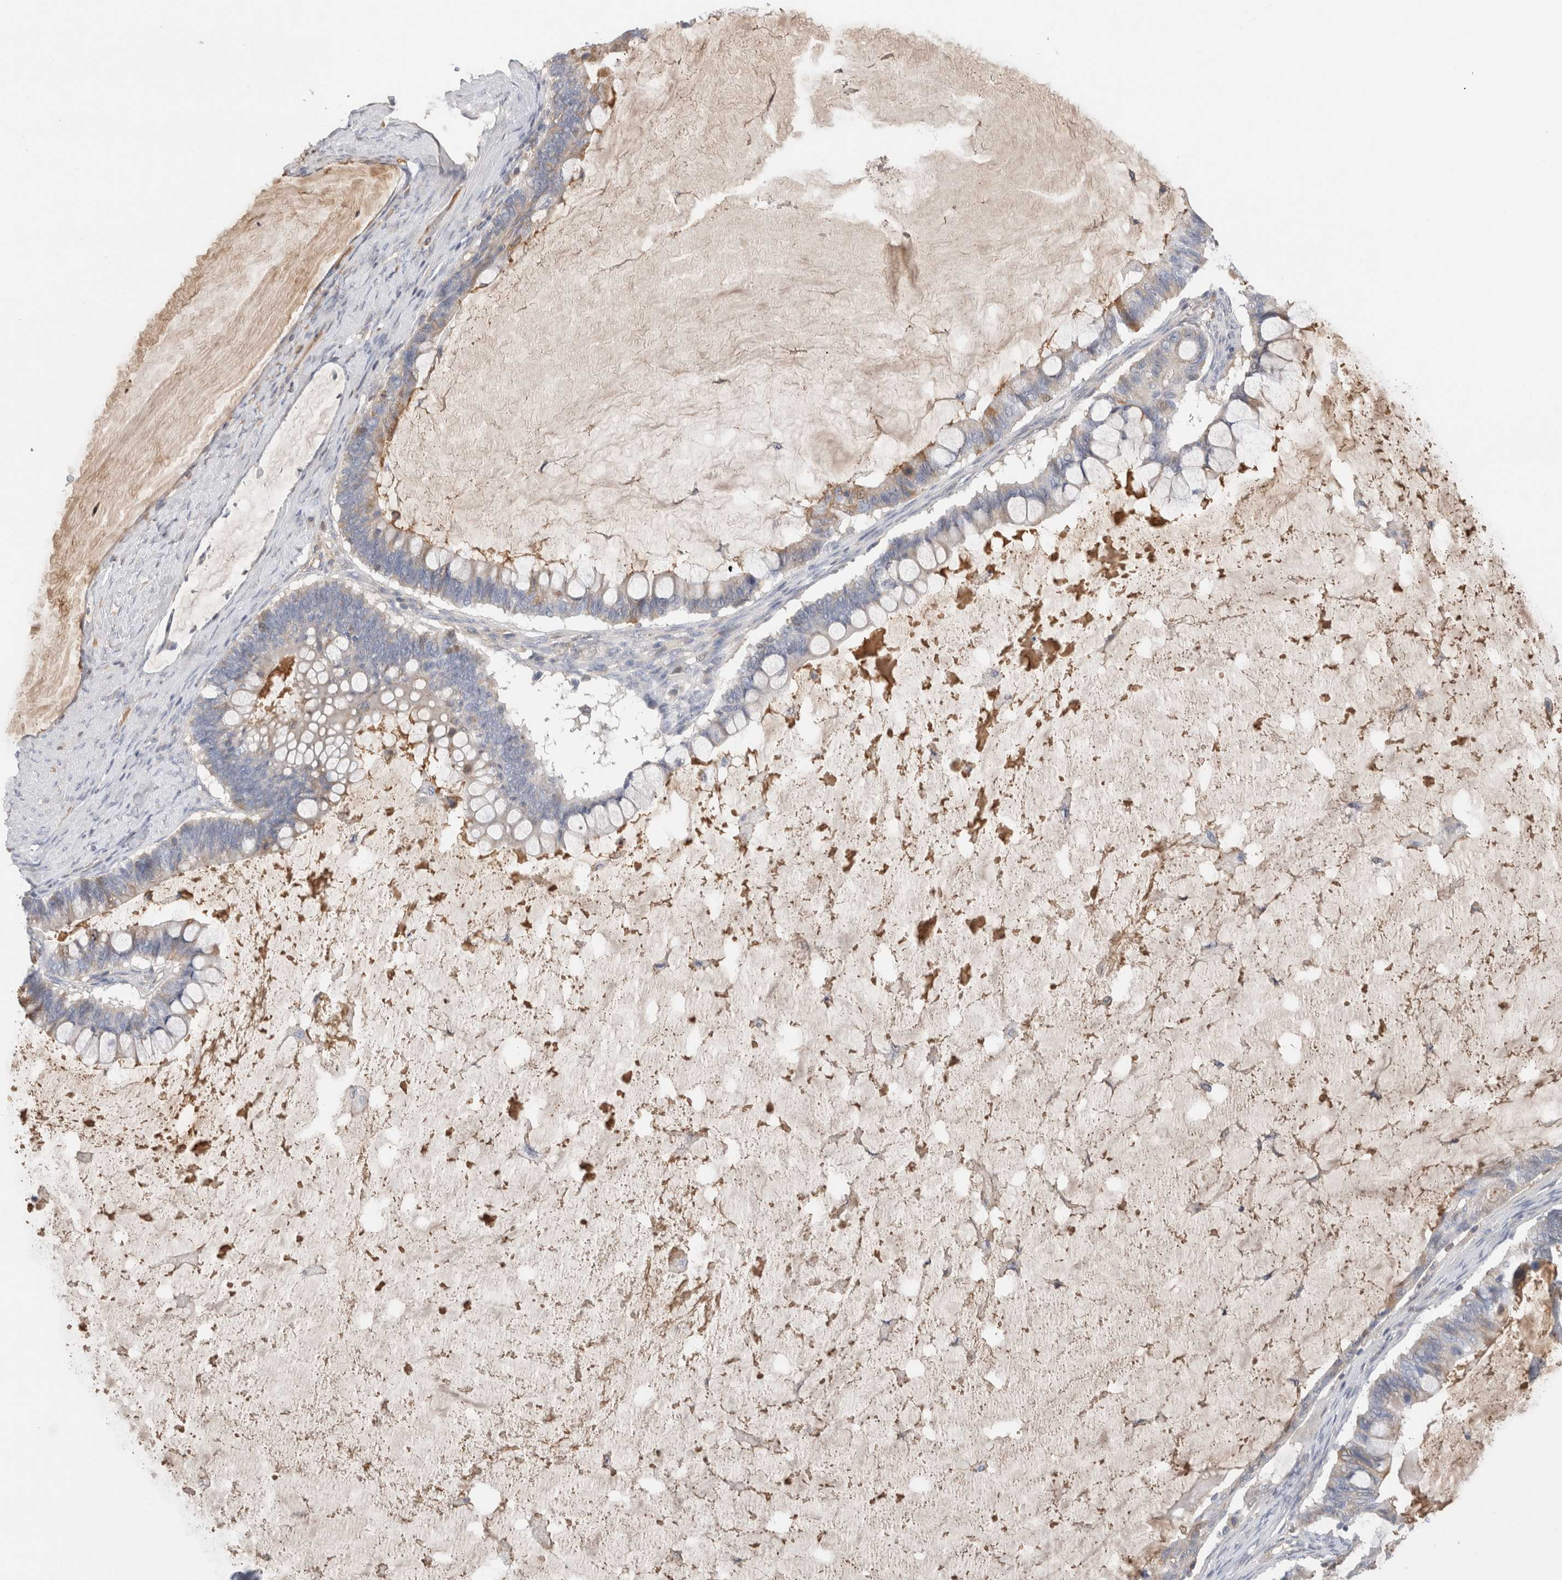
{"staining": {"intensity": "negative", "quantity": "none", "location": "none"}, "tissue": "ovarian cancer", "cell_type": "Tumor cells", "image_type": "cancer", "snomed": [{"axis": "morphology", "description": "Cystadenocarcinoma, mucinous, NOS"}, {"axis": "topography", "description": "Ovary"}], "caption": "Histopathology image shows no protein positivity in tumor cells of ovarian cancer tissue.", "gene": "SCGB1A1", "patient": {"sex": "female", "age": 61}}